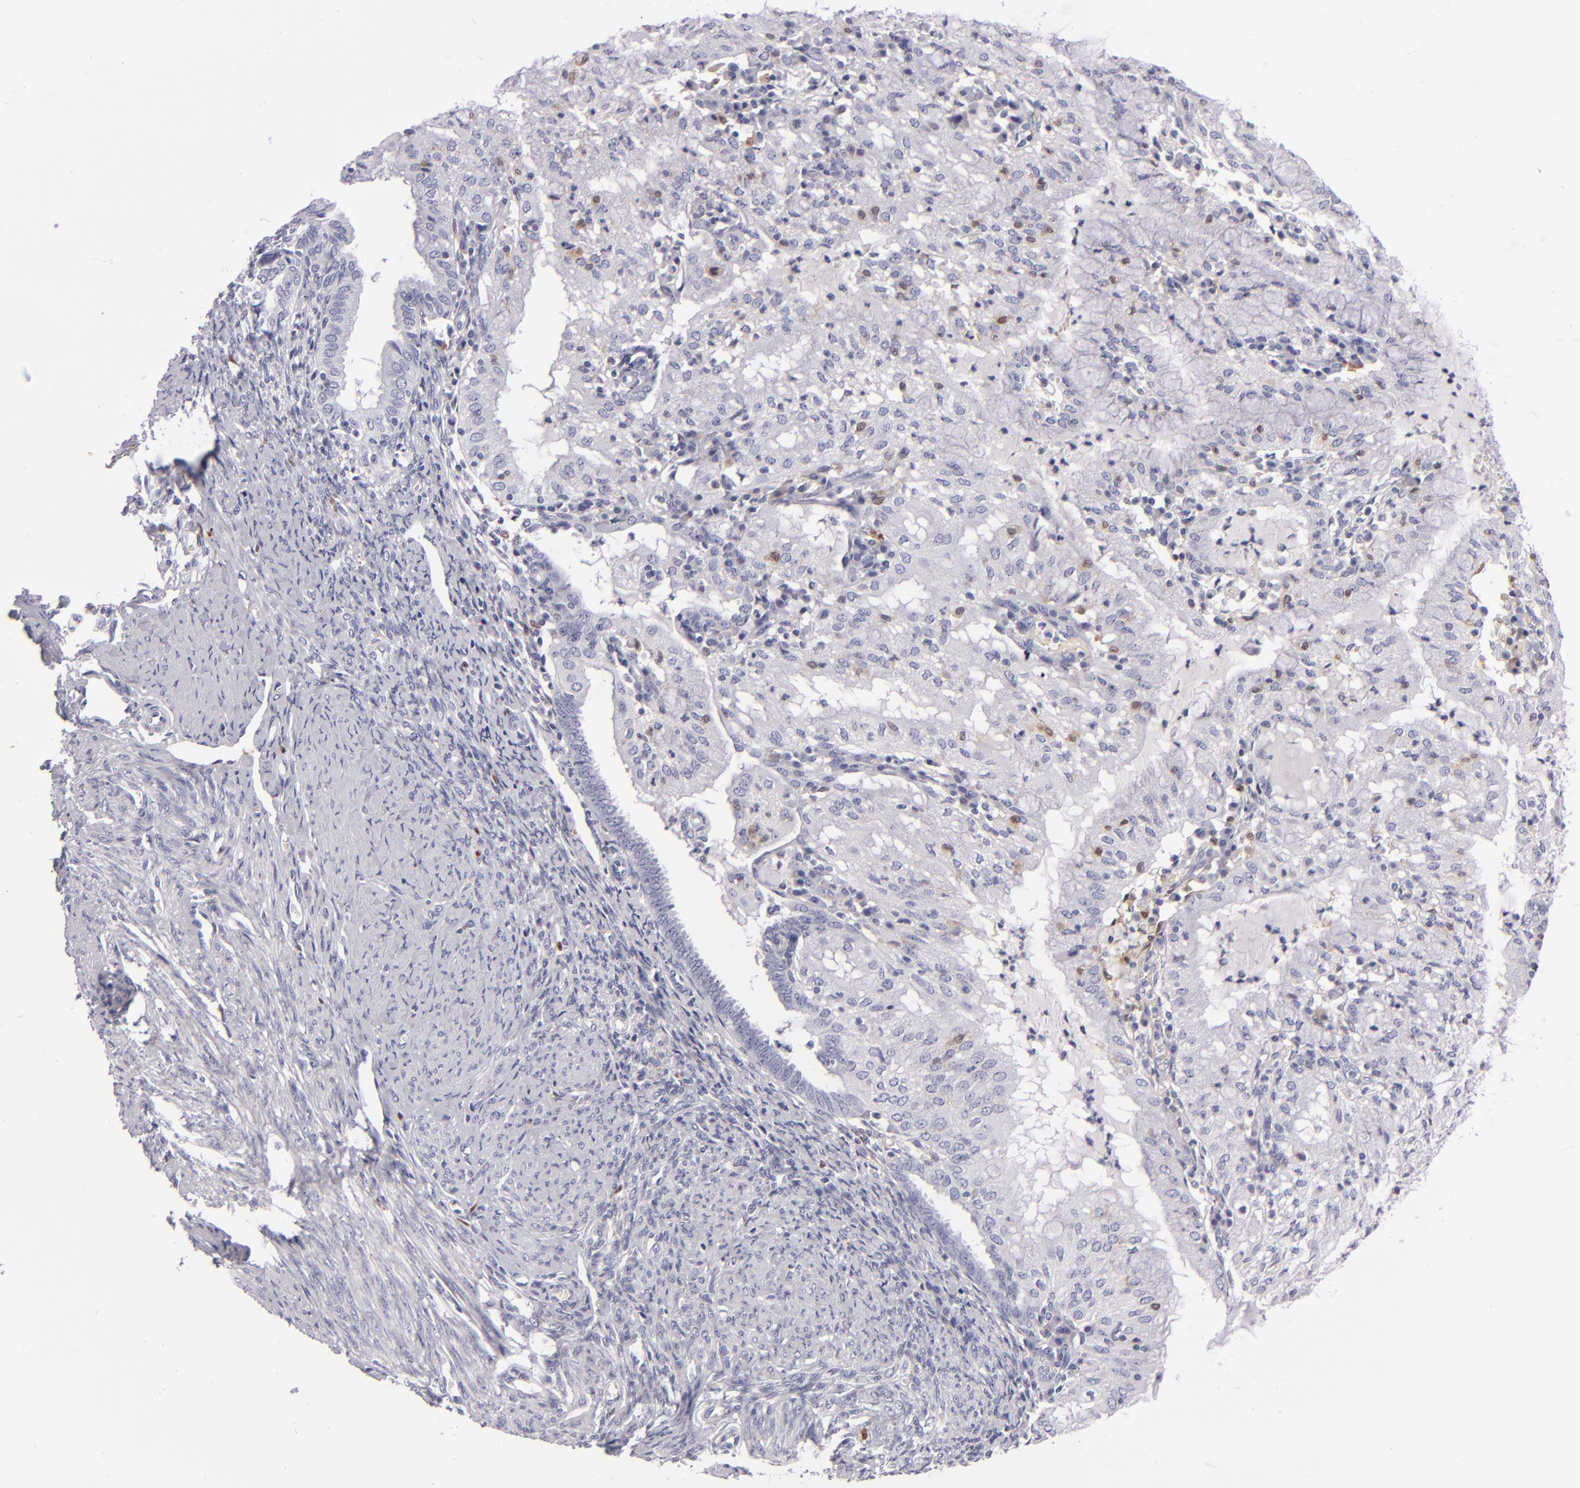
{"staining": {"intensity": "negative", "quantity": "none", "location": "none"}, "tissue": "endometrial cancer", "cell_type": "Tumor cells", "image_type": "cancer", "snomed": [{"axis": "morphology", "description": "Adenocarcinoma, NOS"}, {"axis": "topography", "description": "Endometrium"}], "caption": "A histopathology image of human endometrial cancer is negative for staining in tumor cells.", "gene": "F13A1", "patient": {"sex": "female", "age": 63}}